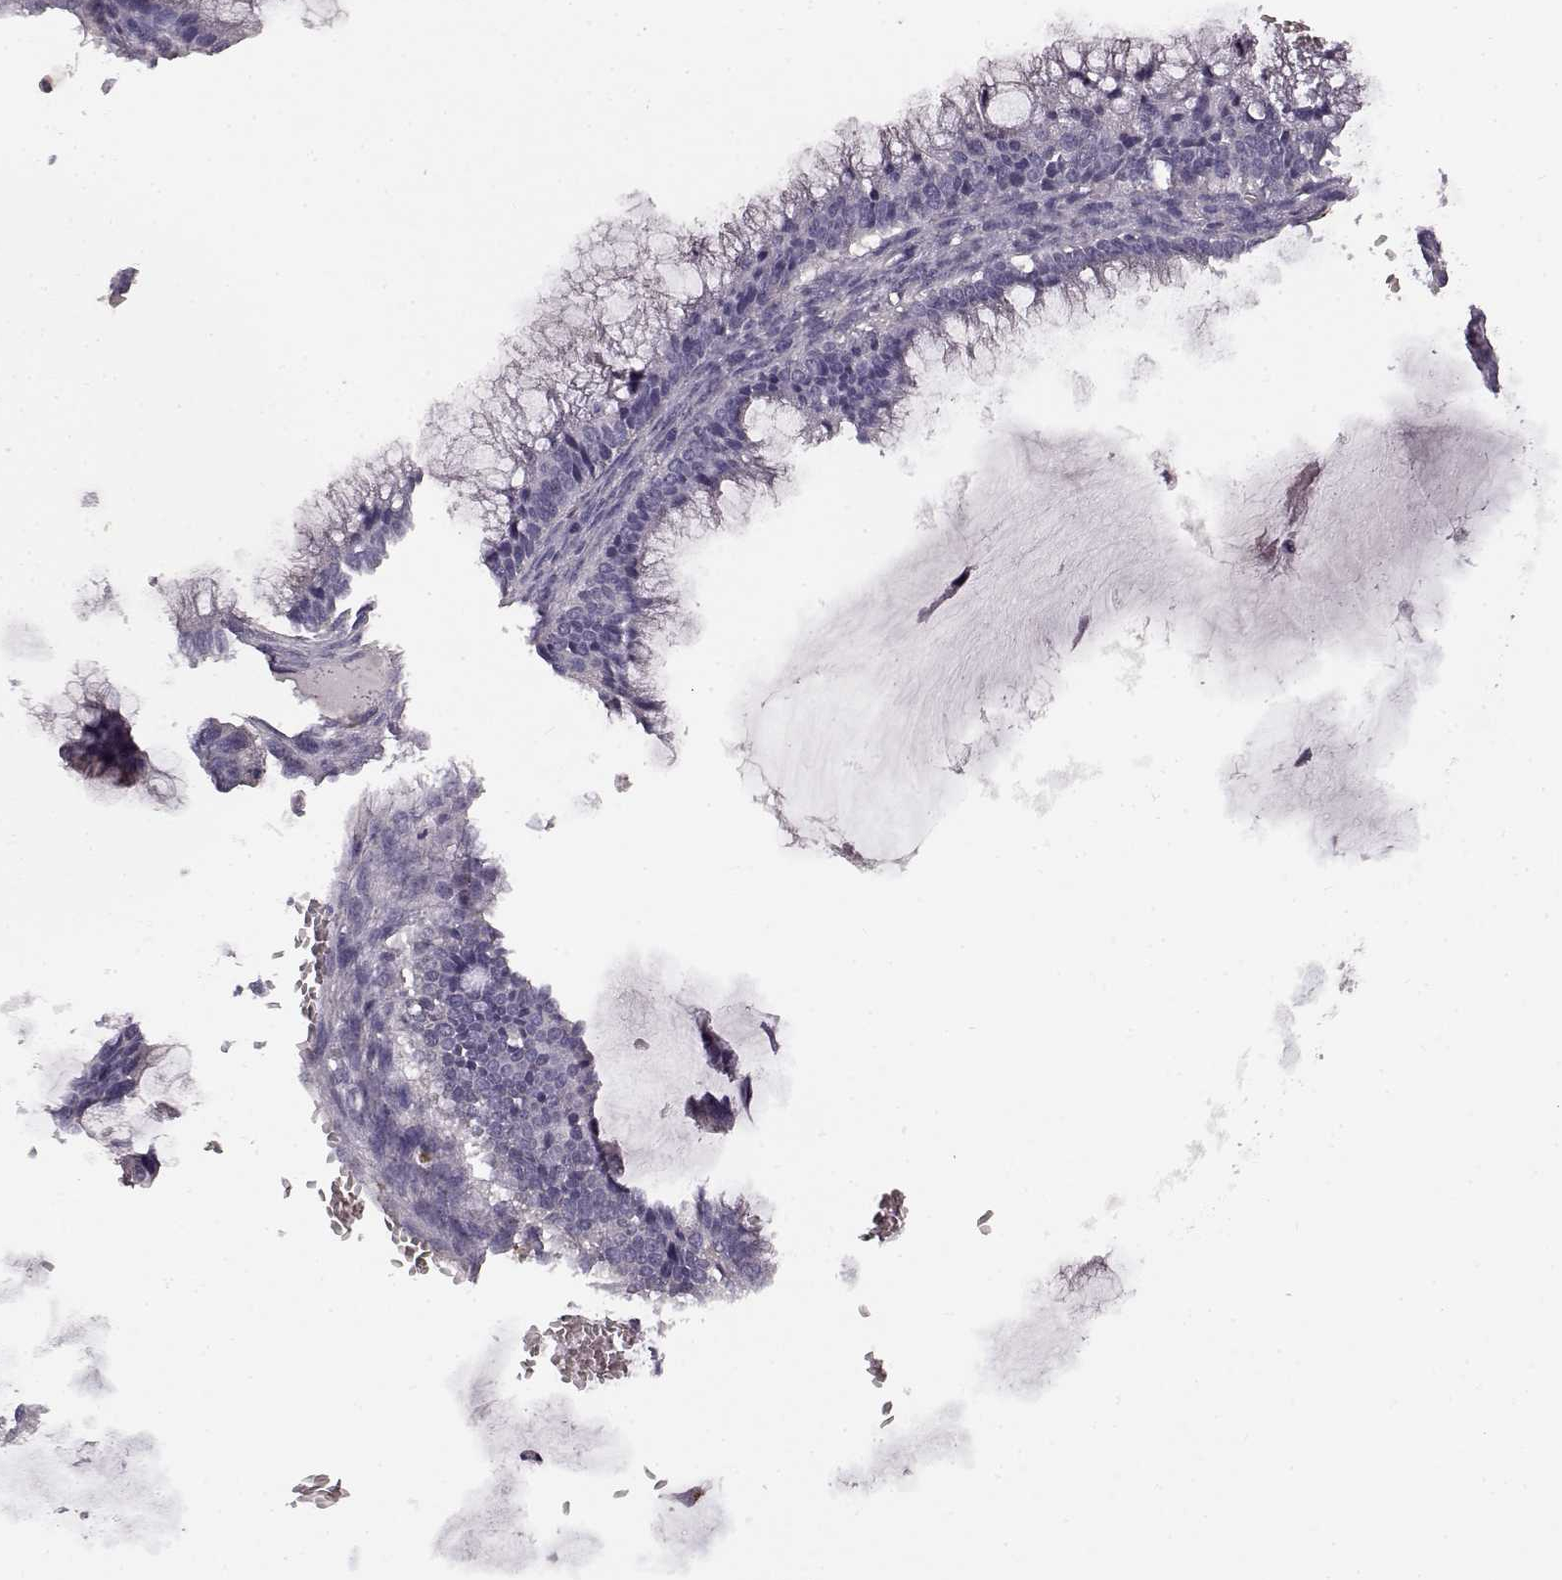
{"staining": {"intensity": "negative", "quantity": "none", "location": "none"}, "tissue": "ovarian cancer", "cell_type": "Tumor cells", "image_type": "cancer", "snomed": [{"axis": "morphology", "description": "Cystadenocarcinoma, mucinous, NOS"}, {"axis": "topography", "description": "Ovary"}], "caption": "DAB (3,3'-diaminobenzidine) immunohistochemical staining of human mucinous cystadenocarcinoma (ovarian) demonstrates no significant staining in tumor cells.", "gene": "CCNF", "patient": {"sex": "female", "age": 38}}